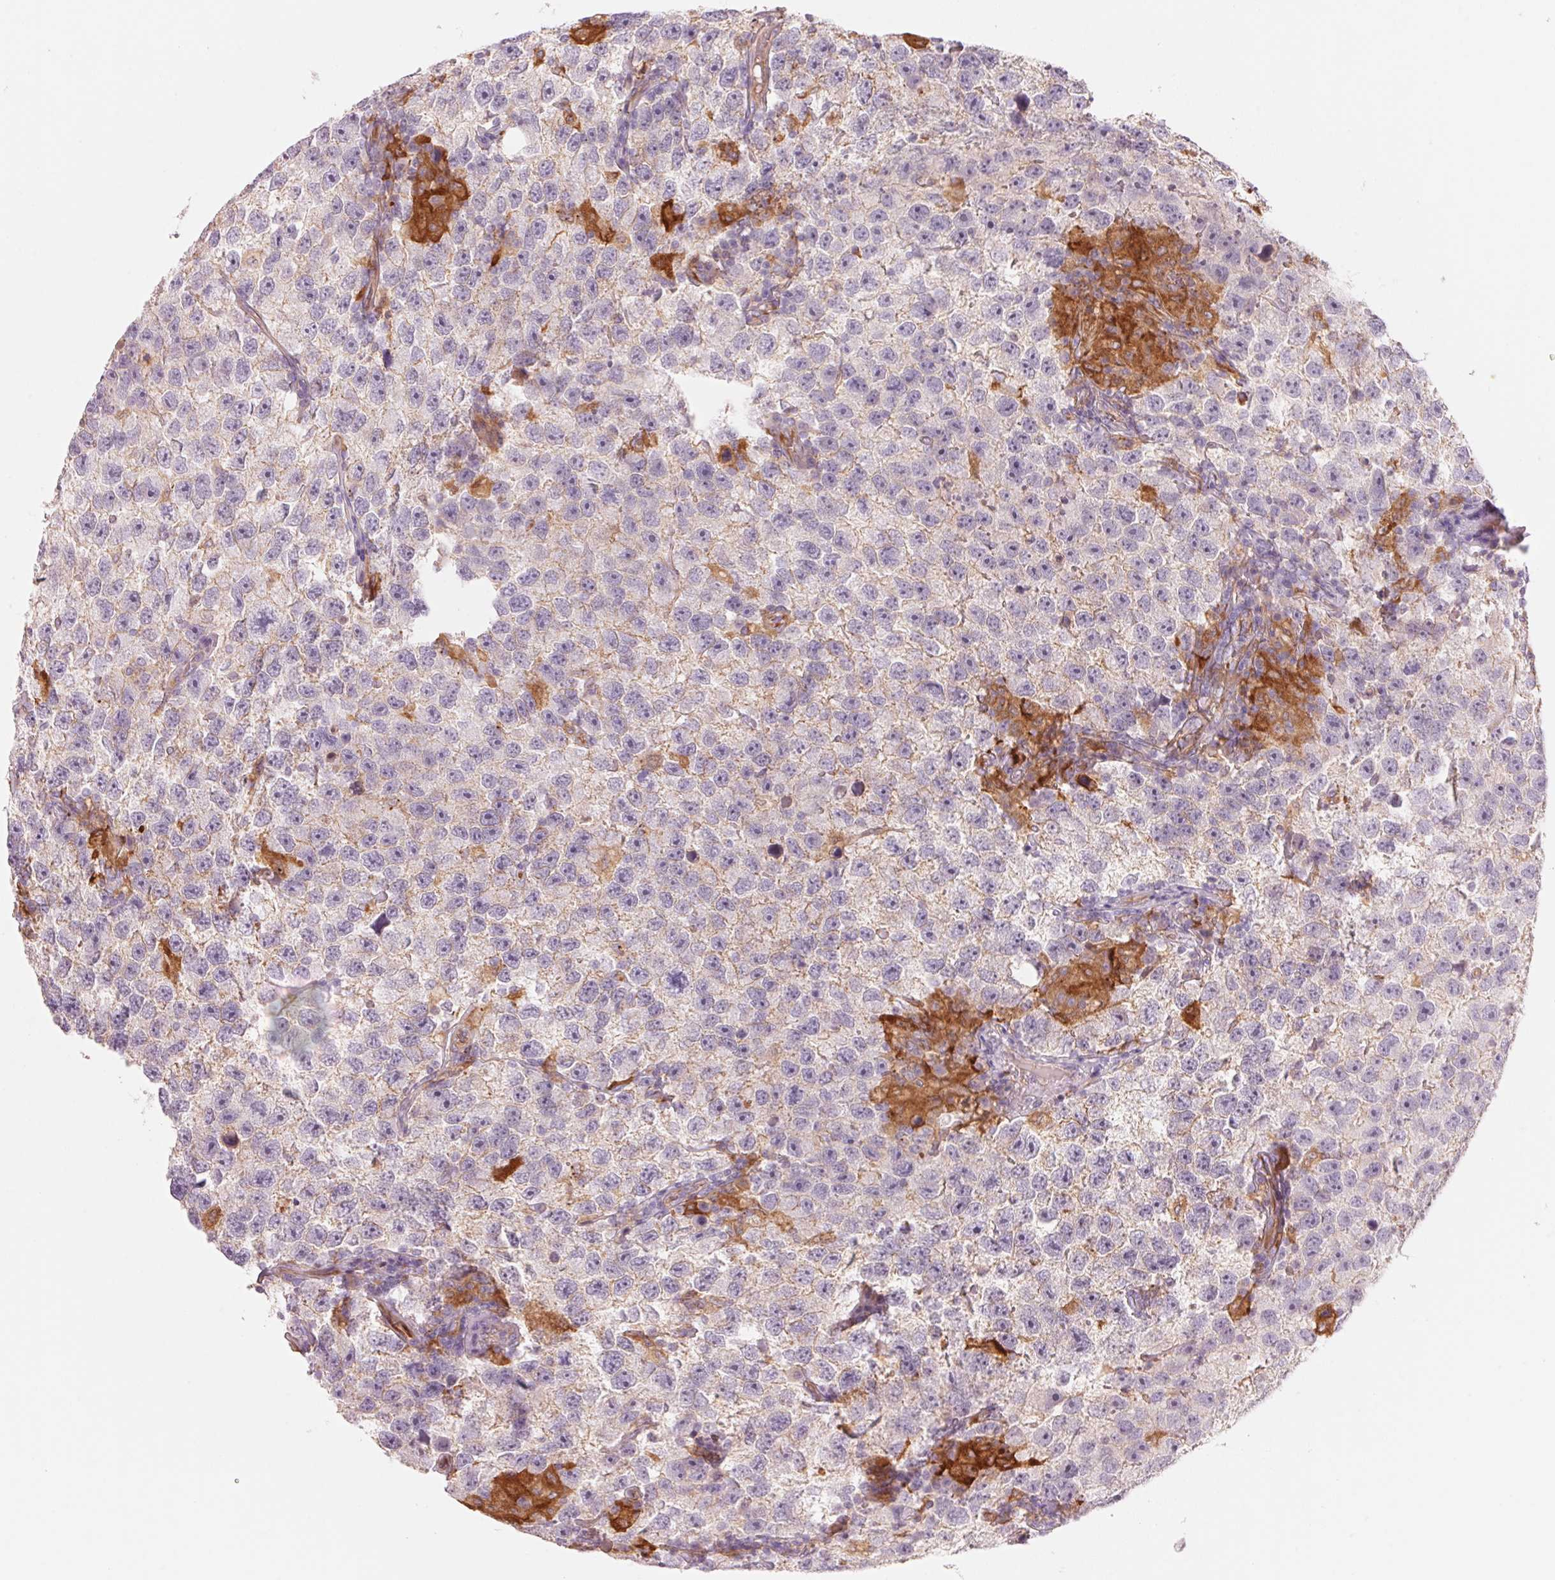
{"staining": {"intensity": "negative", "quantity": "none", "location": "none"}, "tissue": "testis cancer", "cell_type": "Tumor cells", "image_type": "cancer", "snomed": [{"axis": "morphology", "description": "Seminoma, NOS"}, {"axis": "topography", "description": "Testis"}], "caption": "There is no significant staining in tumor cells of testis cancer (seminoma). (DAB (3,3'-diaminobenzidine) immunohistochemistry (IHC) visualized using brightfield microscopy, high magnification).", "gene": "SLC17A4", "patient": {"sex": "male", "age": 26}}